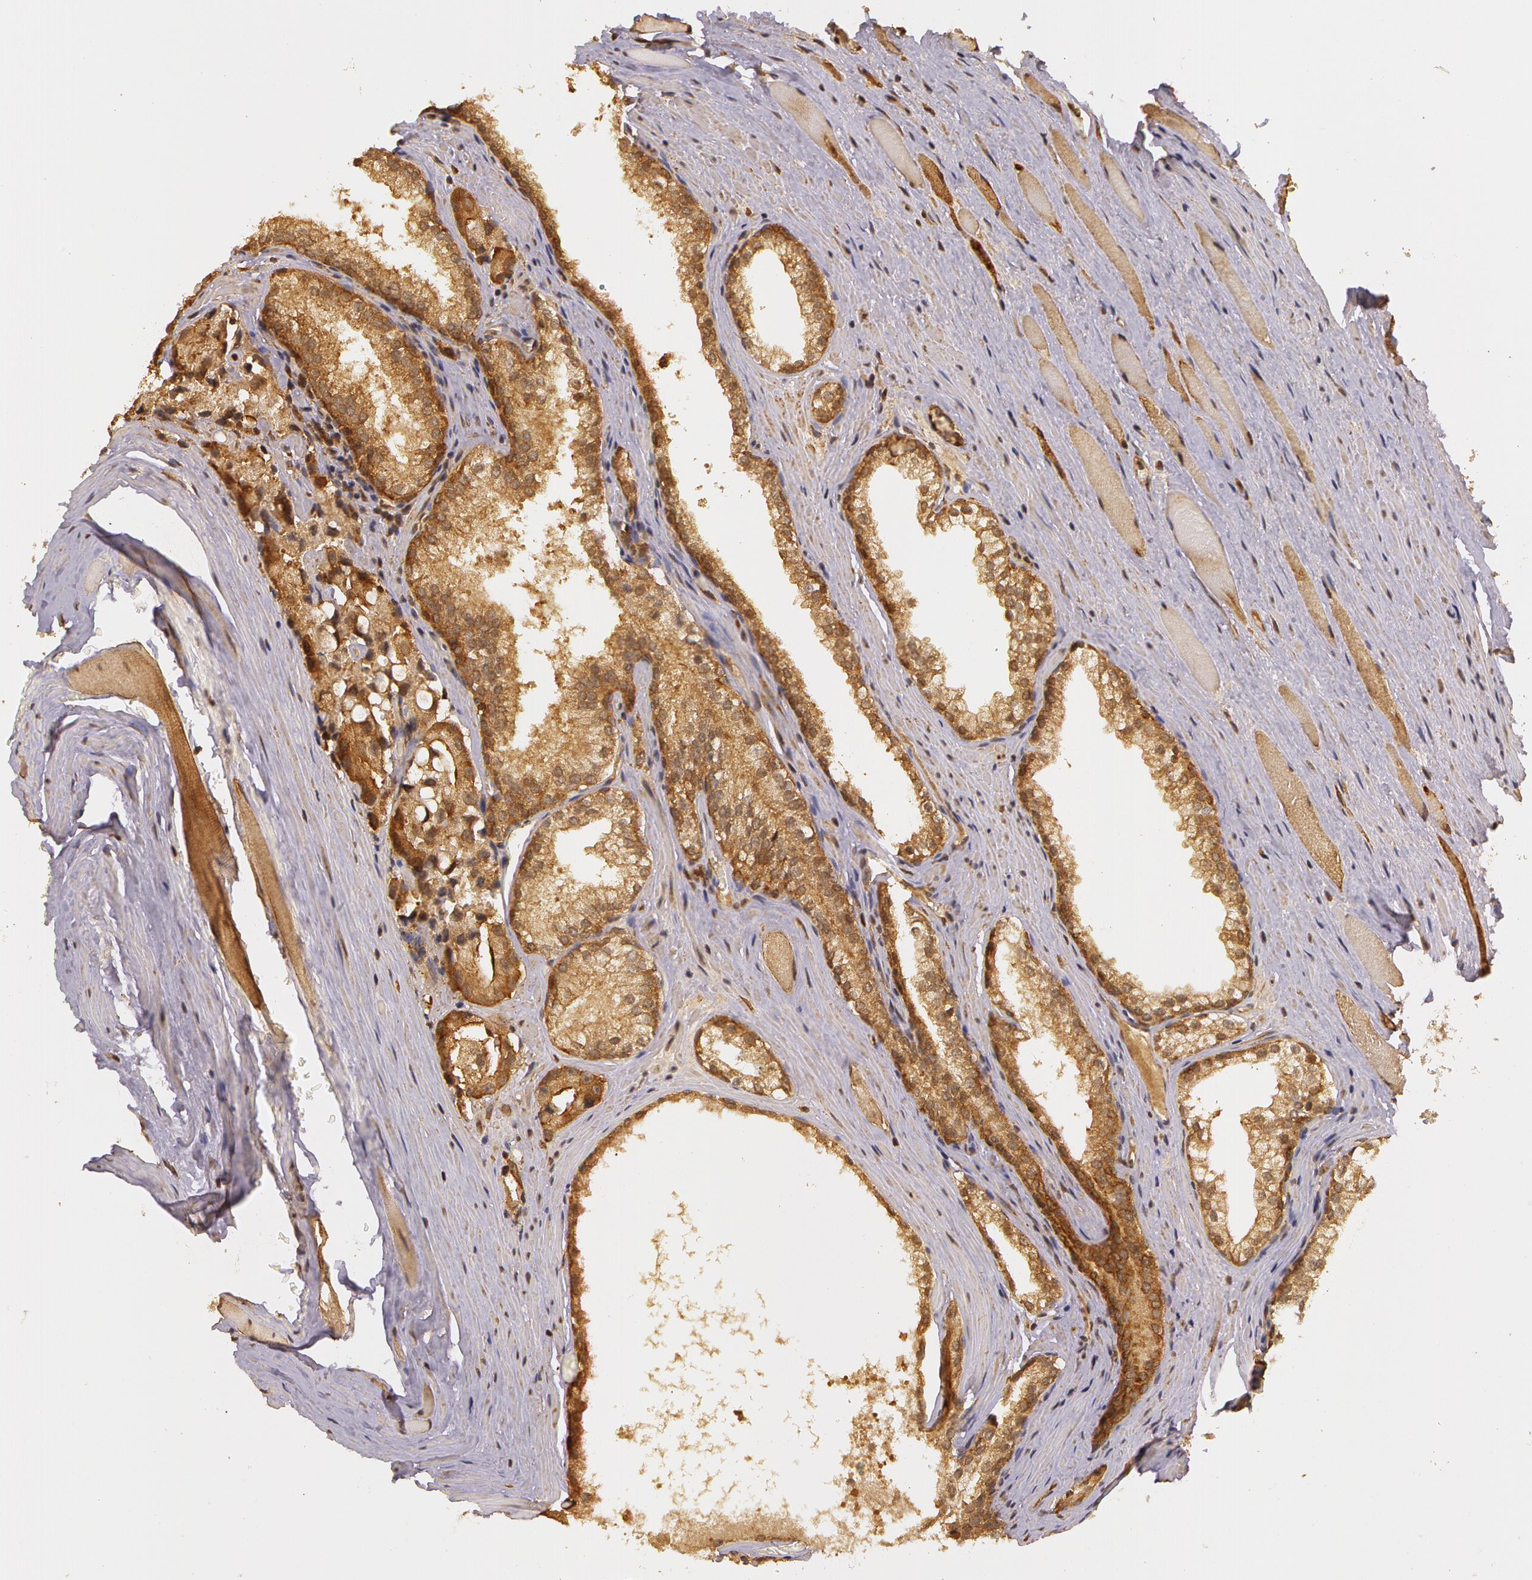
{"staining": {"intensity": "moderate", "quantity": ">75%", "location": "cytoplasmic/membranous"}, "tissue": "prostate cancer", "cell_type": "Tumor cells", "image_type": "cancer", "snomed": [{"axis": "morphology", "description": "Adenocarcinoma, Medium grade"}, {"axis": "topography", "description": "Prostate"}], "caption": "A high-resolution micrograph shows IHC staining of prostate medium-grade adenocarcinoma, which demonstrates moderate cytoplasmic/membranous expression in approximately >75% of tumor cells.", "gene": "ASCC2", "patient": {"sex": "male", "age": 72}}